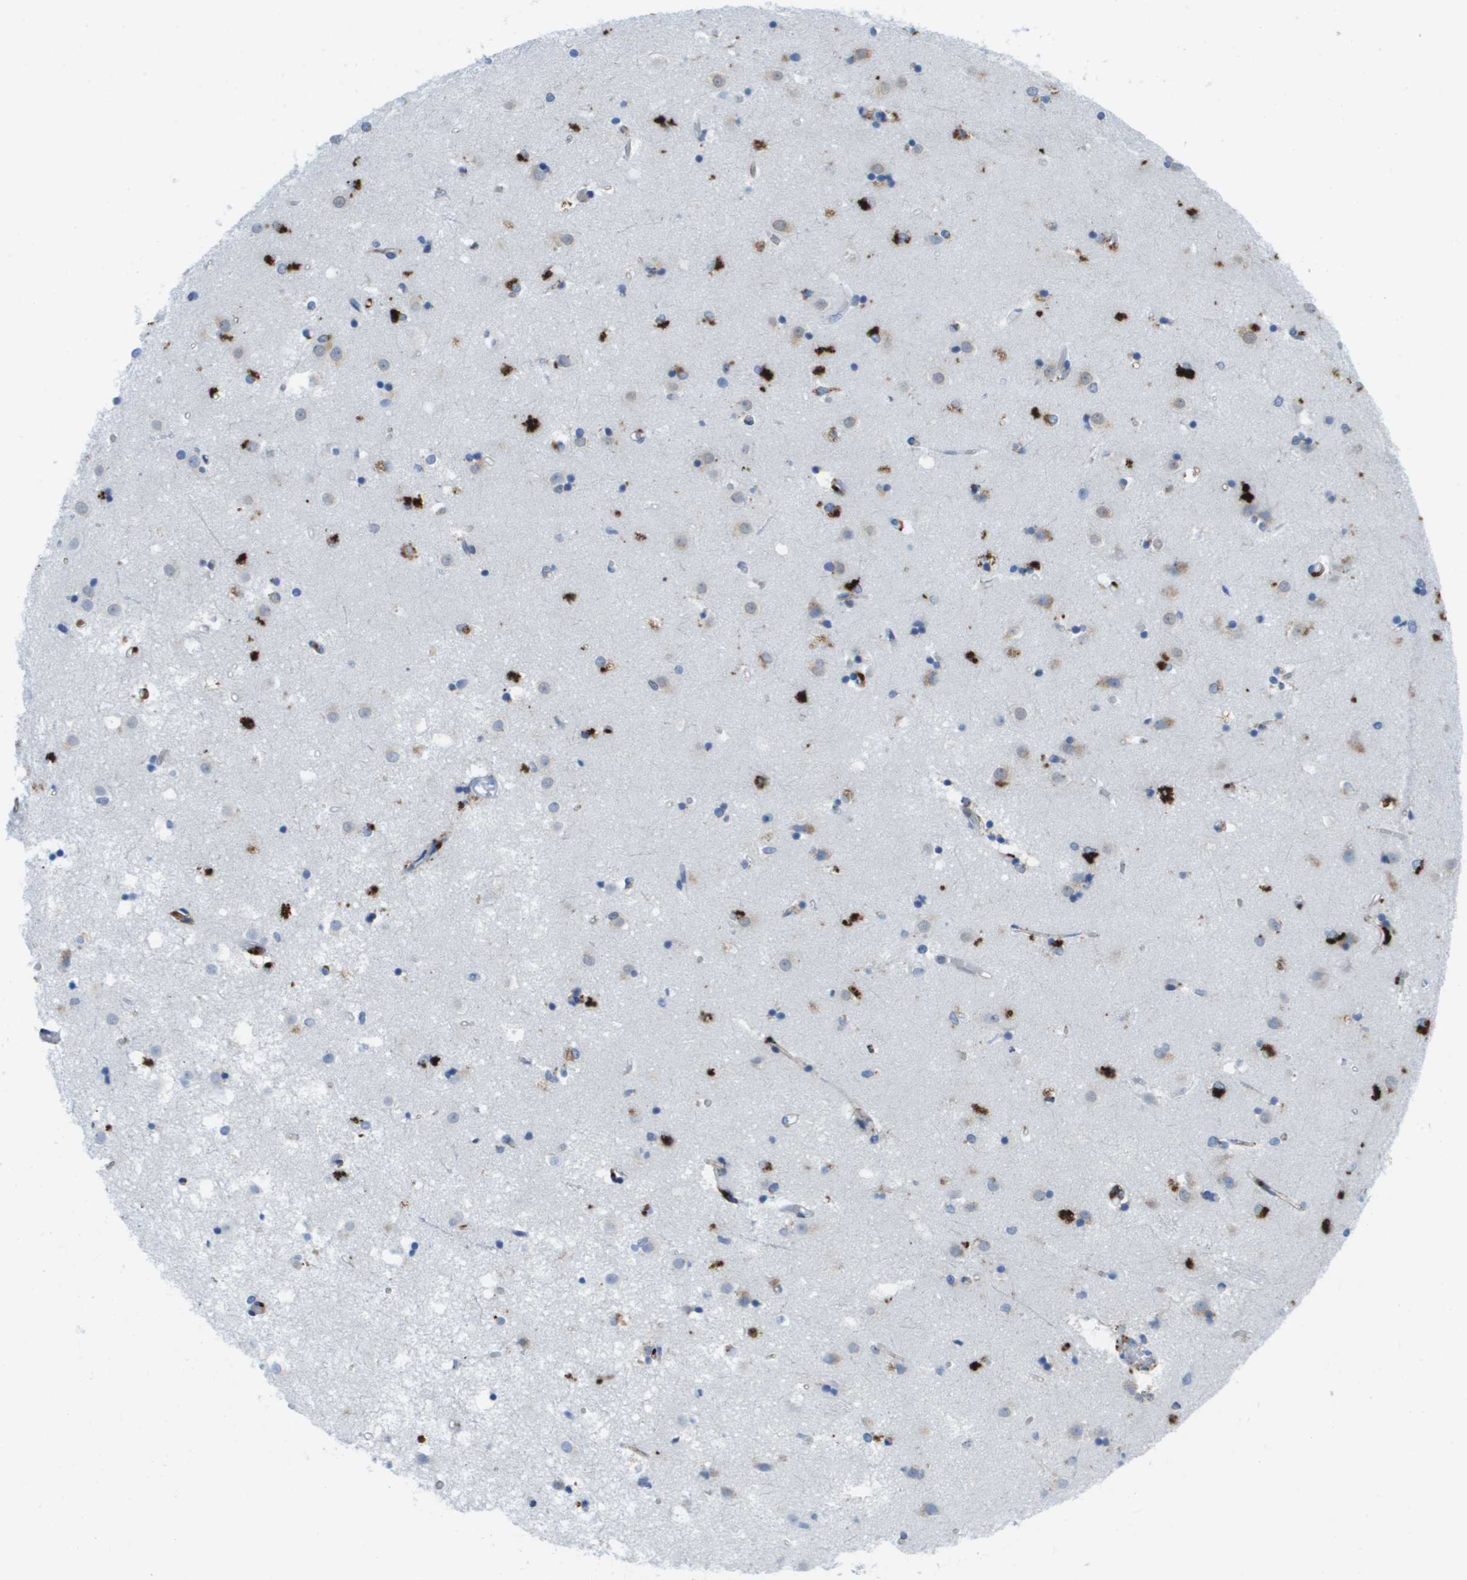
{"staining": {"intensity": "strong", "quantity": "<25%", "location": "cytoplasmic/membranous"}, "tissue": "caudate", "cell_type": "Glial cells", "image_type": "normal", "snomed": [{"axis": "morphology", "description": "Normal tissue, NOS"}, {"axis": "topography", "description": "Lateral ventricle wall"}], "caption": "Immunohistochemical staining of unremarkable human caudate displays <25% levels of strong cytoplasmic/membranous protein expression in approximately <25% of glial cells.", "gene": "PRCP", "patient": {"sex": "male", "age": 45}}